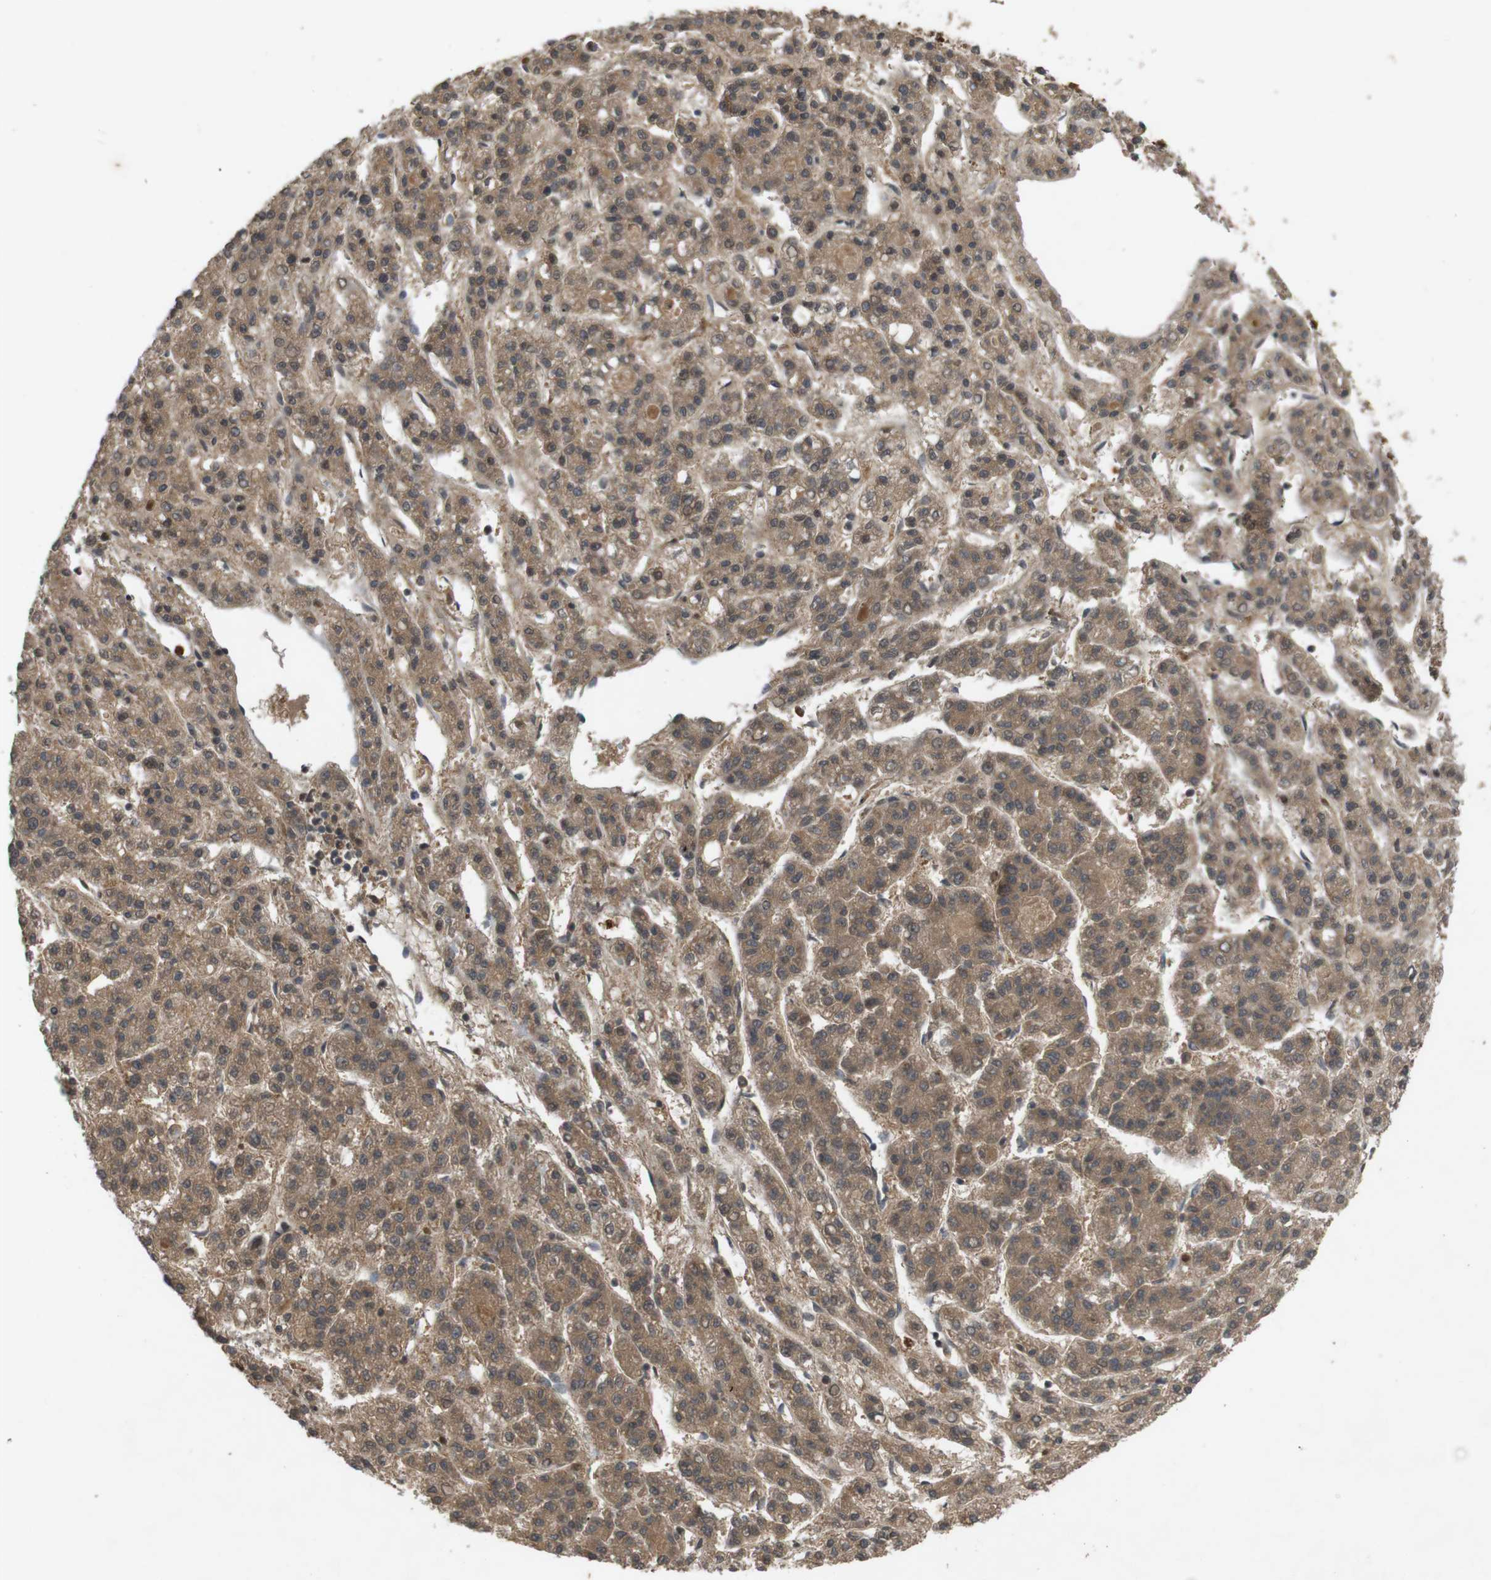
{"staining": {"intensity": "moderate", "quantity": ">75%", "location": "cytoplasmic/membranous"}, "tissue": "liver cancer", "cell_type": "Tumor cells", "image_type": "cancer", "snomed": [{"axis": "morphology", "description": "Carcinoma, Hepatocellular, NOS"}, {"axis": "topography", "description": "Liver"}], "caption": "Immunohistochemistry histopathology image of neoplastic tissue: human liver cancer stained using immunohistochemistry (IHC) displays medium levels of moderate protein expression localized specifically in the cytoplasmic/membranous of tumor cells, appearing as a cytoplasmic/membranous brown color.", "gene": "NFKBIE", "patient": {"sex": "male", "age": 70}}